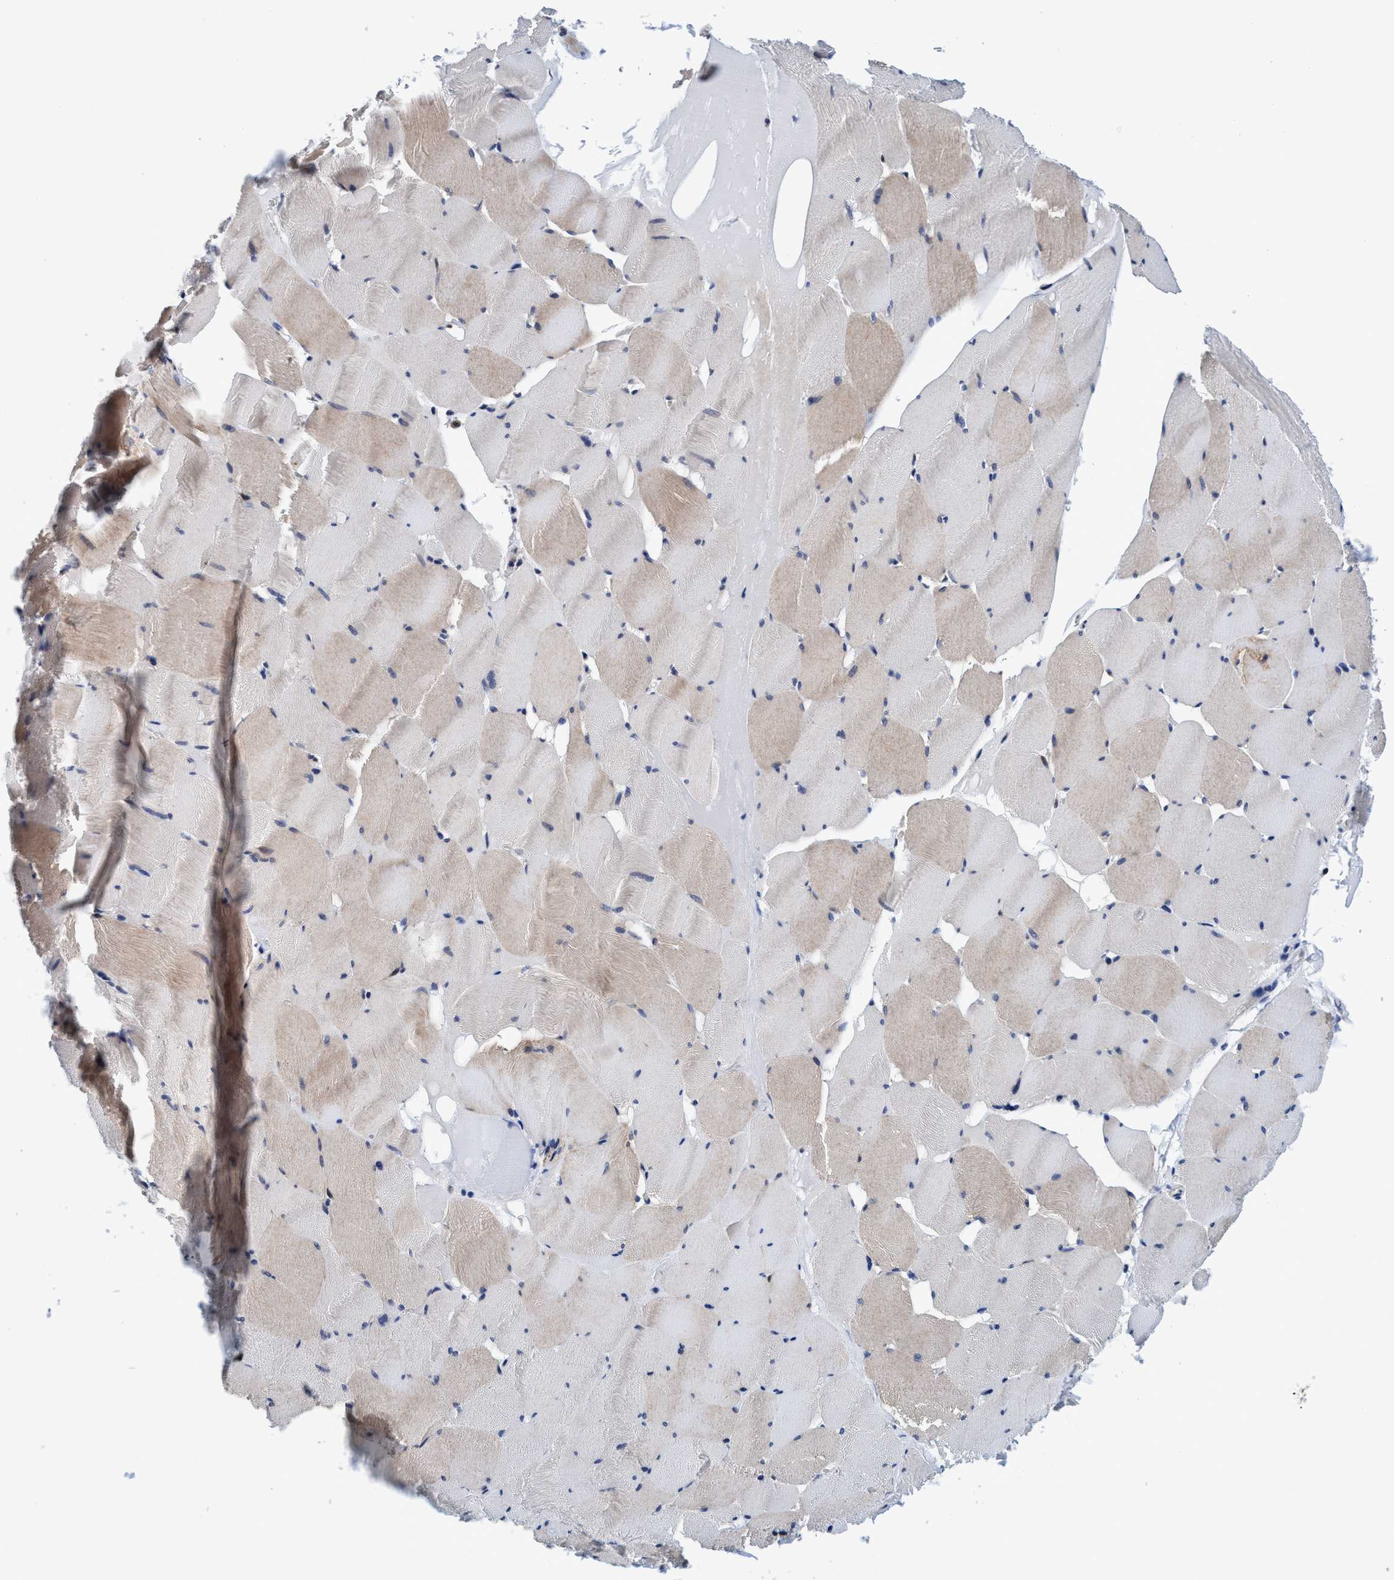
{"staining": {"intensity": "weak", "quantity": "25%-75%", "location": "cytoplasmic/membranous"}, "tissue": "skeletal muscle", "cell_type": "Myocytes", "image_type": "normal", "snomed": [{"axis": "morphology", "description": "Normal tissue, NOS"}, {"axis": "topography", "description": "Skeletal muscle"}], "caption": "Immunohistochemical staining of normal human skeletal muscle reveals 25%-75% levels of weak cytoplasmic/membranous protein positivity in approximately 25%-75% of myocytes.", "gene": "AGAP2", "patient": {"sex": "male", "age": 62}}